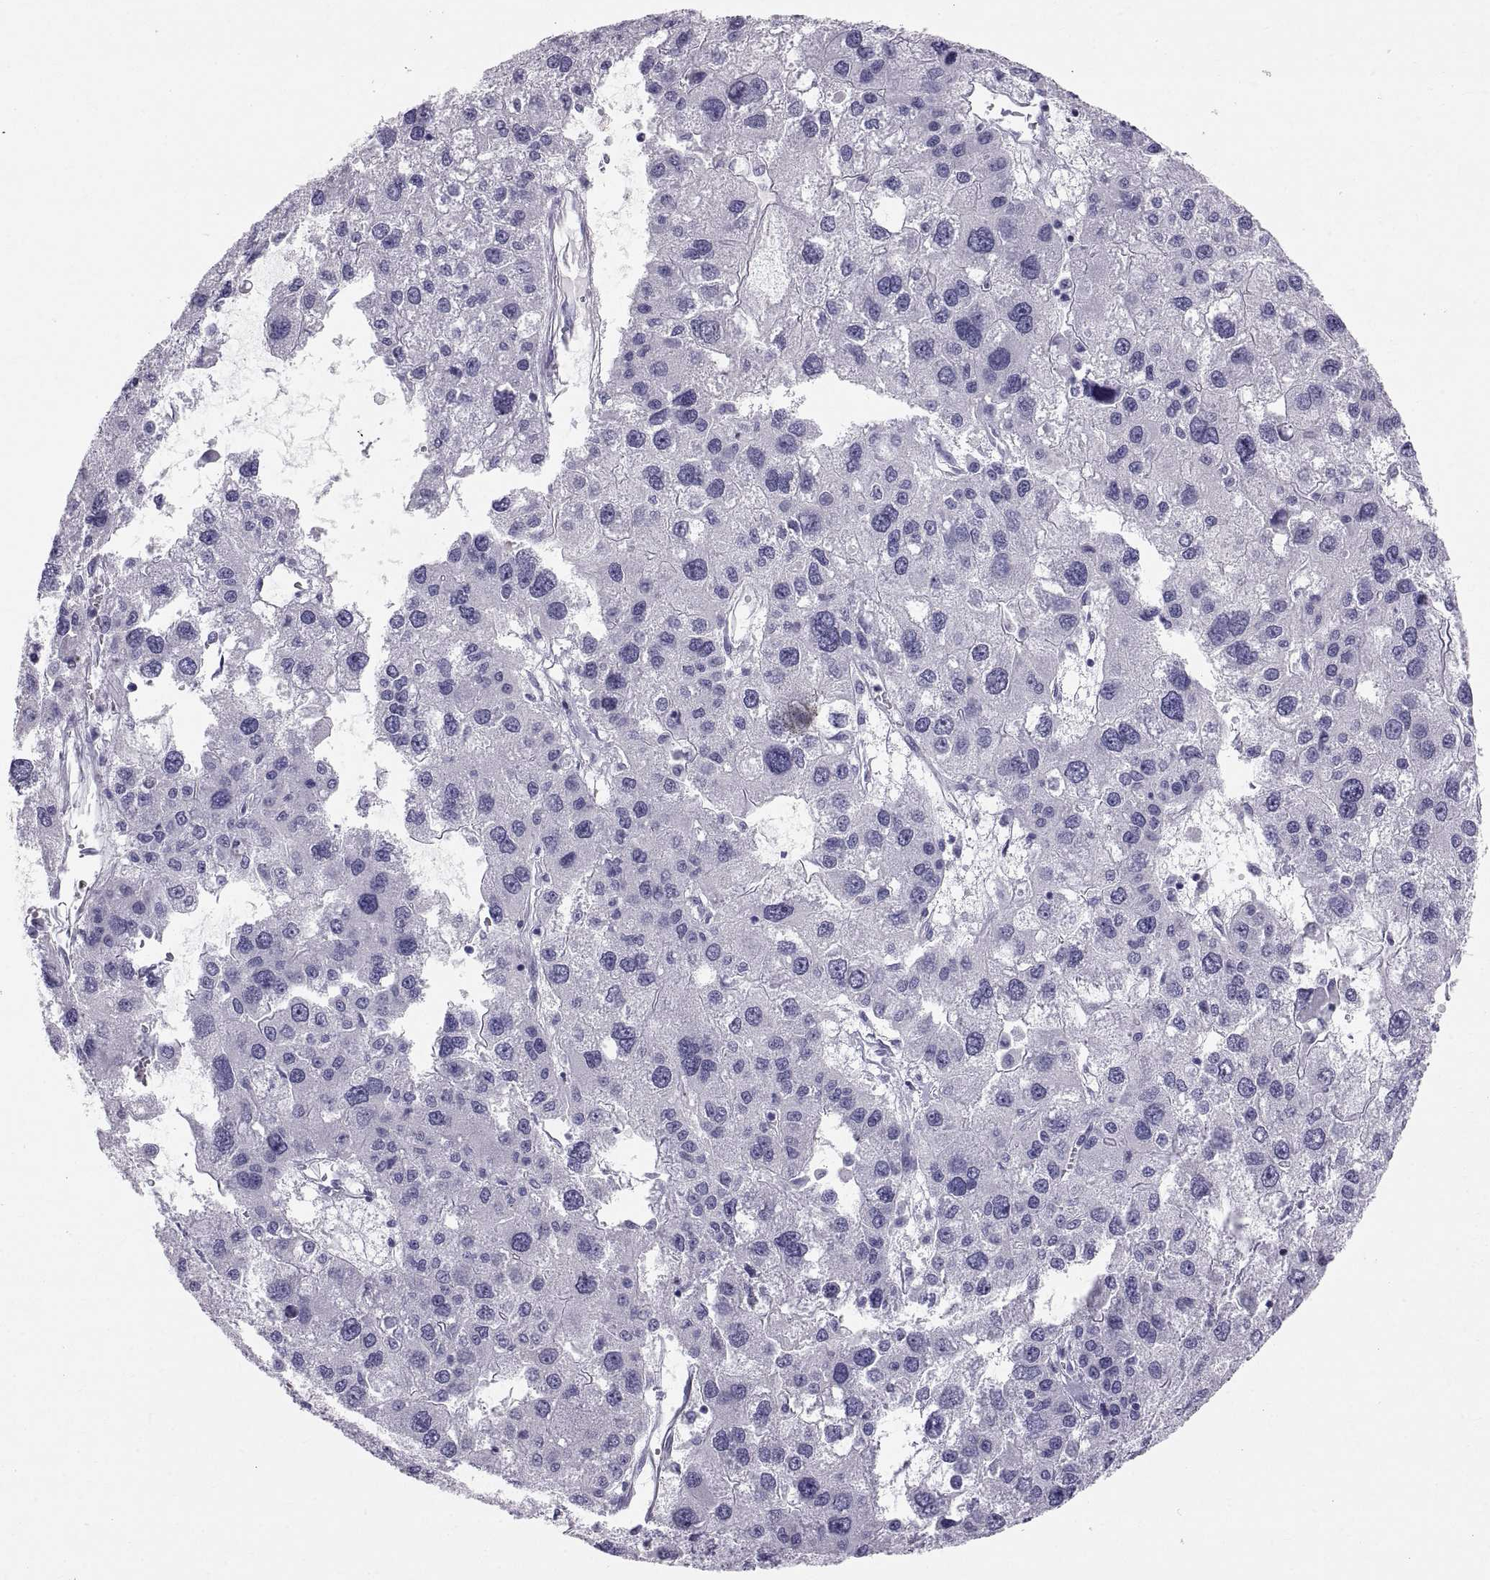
{"staining": {"intensity": "negative", "quantity": "none", "location": "none"}, "tissue": "liver cancer", "cell_type": "Tumor cells", "image_type": "cancer", "snomed": [{"axis": "morphology", "description": "Carcinoma, Hepatocellular, NOS"}, {"axis": "topography", "description": "Liver"}], "caption": "The immunohistochemistry (IHC) histopathology image has no significant staining in tumor cells of hepatocellular carcinoma (liver) tissue.", "gene": "CT47A10", "patient": {"sex": "male", "age": 73}}